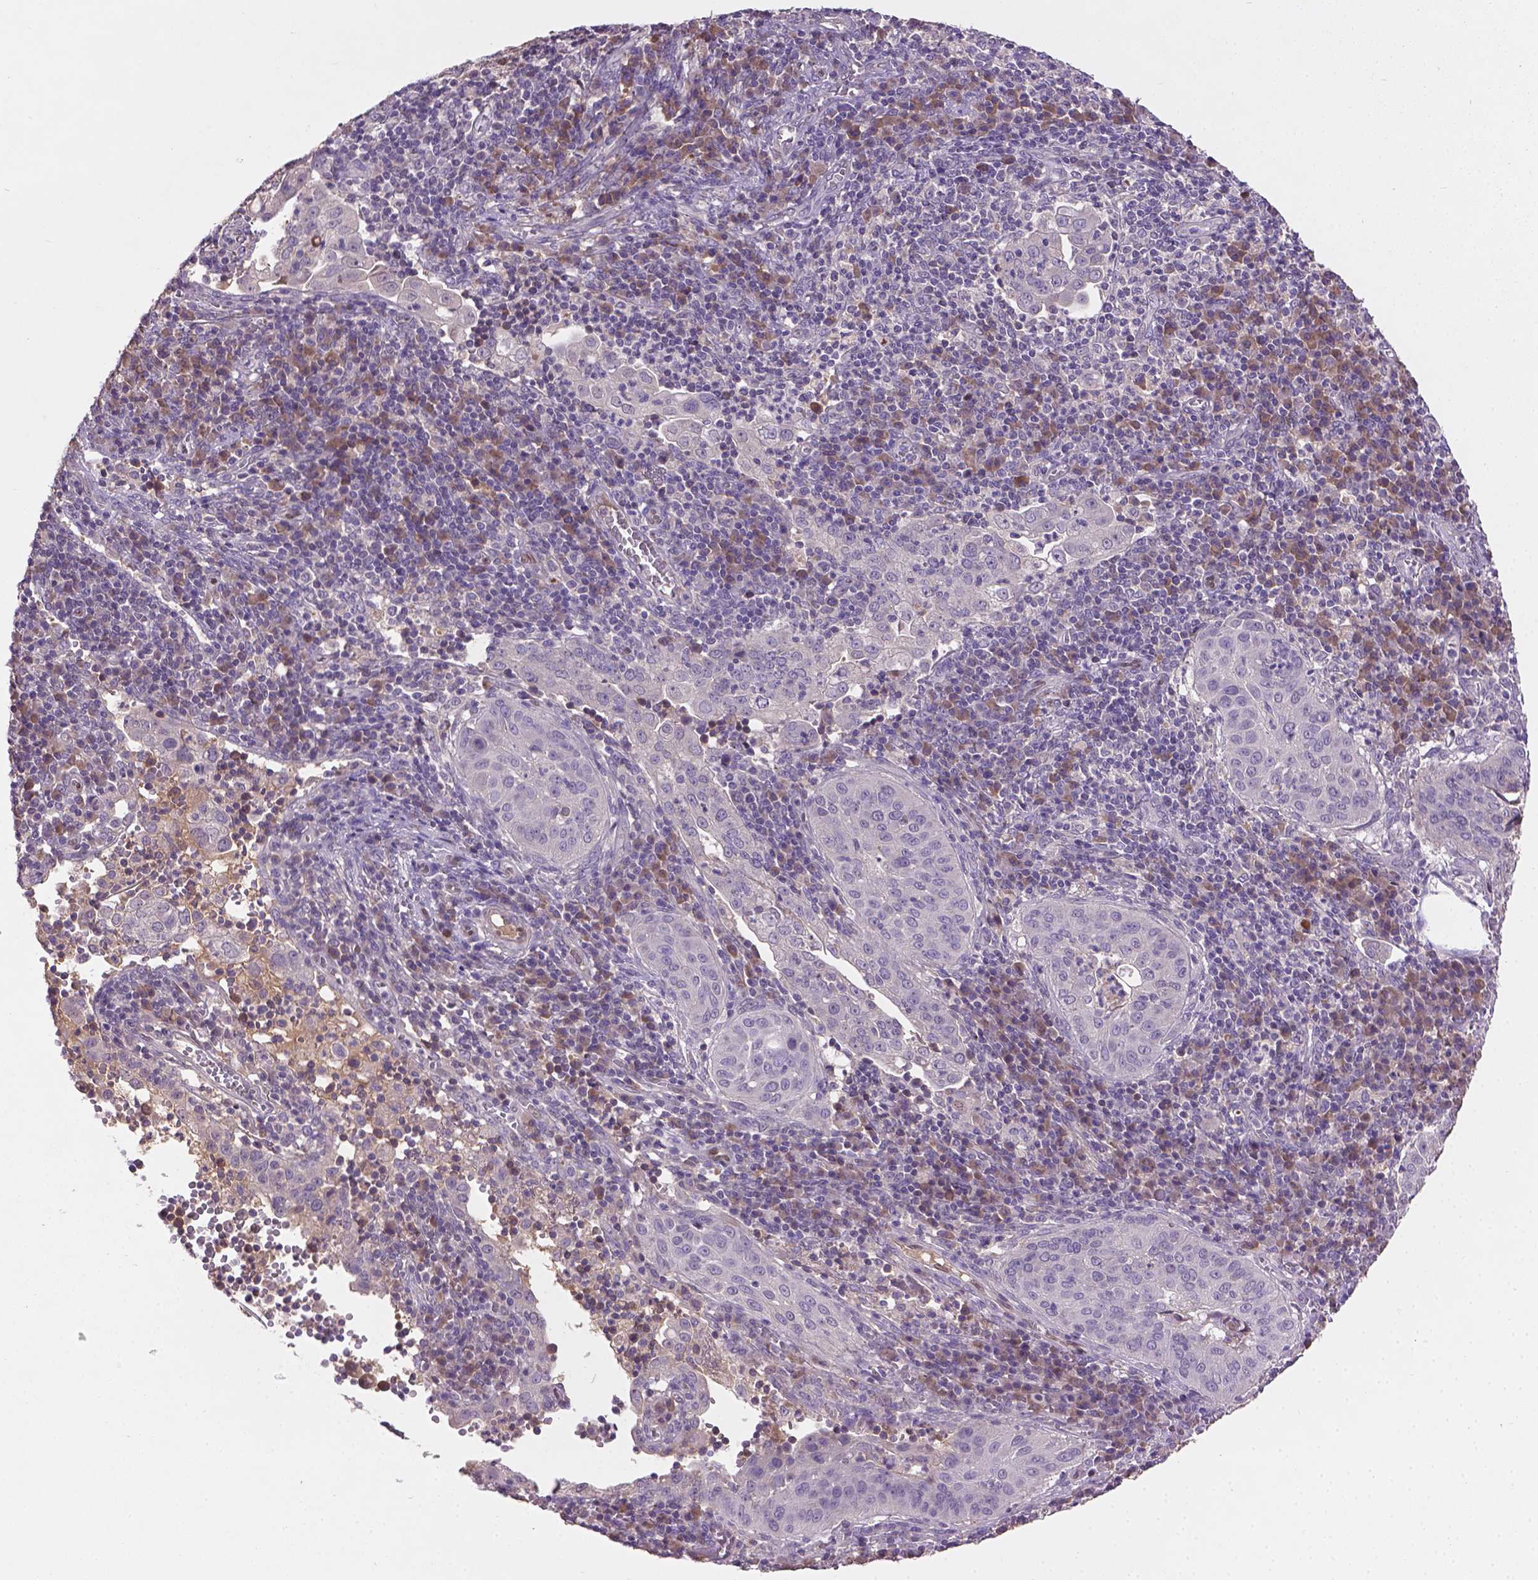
{"staining": {"intensity": "negative", "quantity": "none", "location": "none"}, "tissue": "cervical cancer", "cell_type": "Tumor cells", "image_type": "cancer", "snomed": [{"axis": "morphology", "description": "Squamous cell carcinoma, NOS"}, {"axis": "topography", "description": "Cervix"}], "caption": "Immunohistochemical staining of human cervical cancer (squamous cell carcinoma) shows no significant positivity in tumor cells. (DAB (3,3'-diaminobenzidine) immunohistochemistry, high magnification).", "gene": "SOX17", "patient": {"sex": "female", "age": 39}}